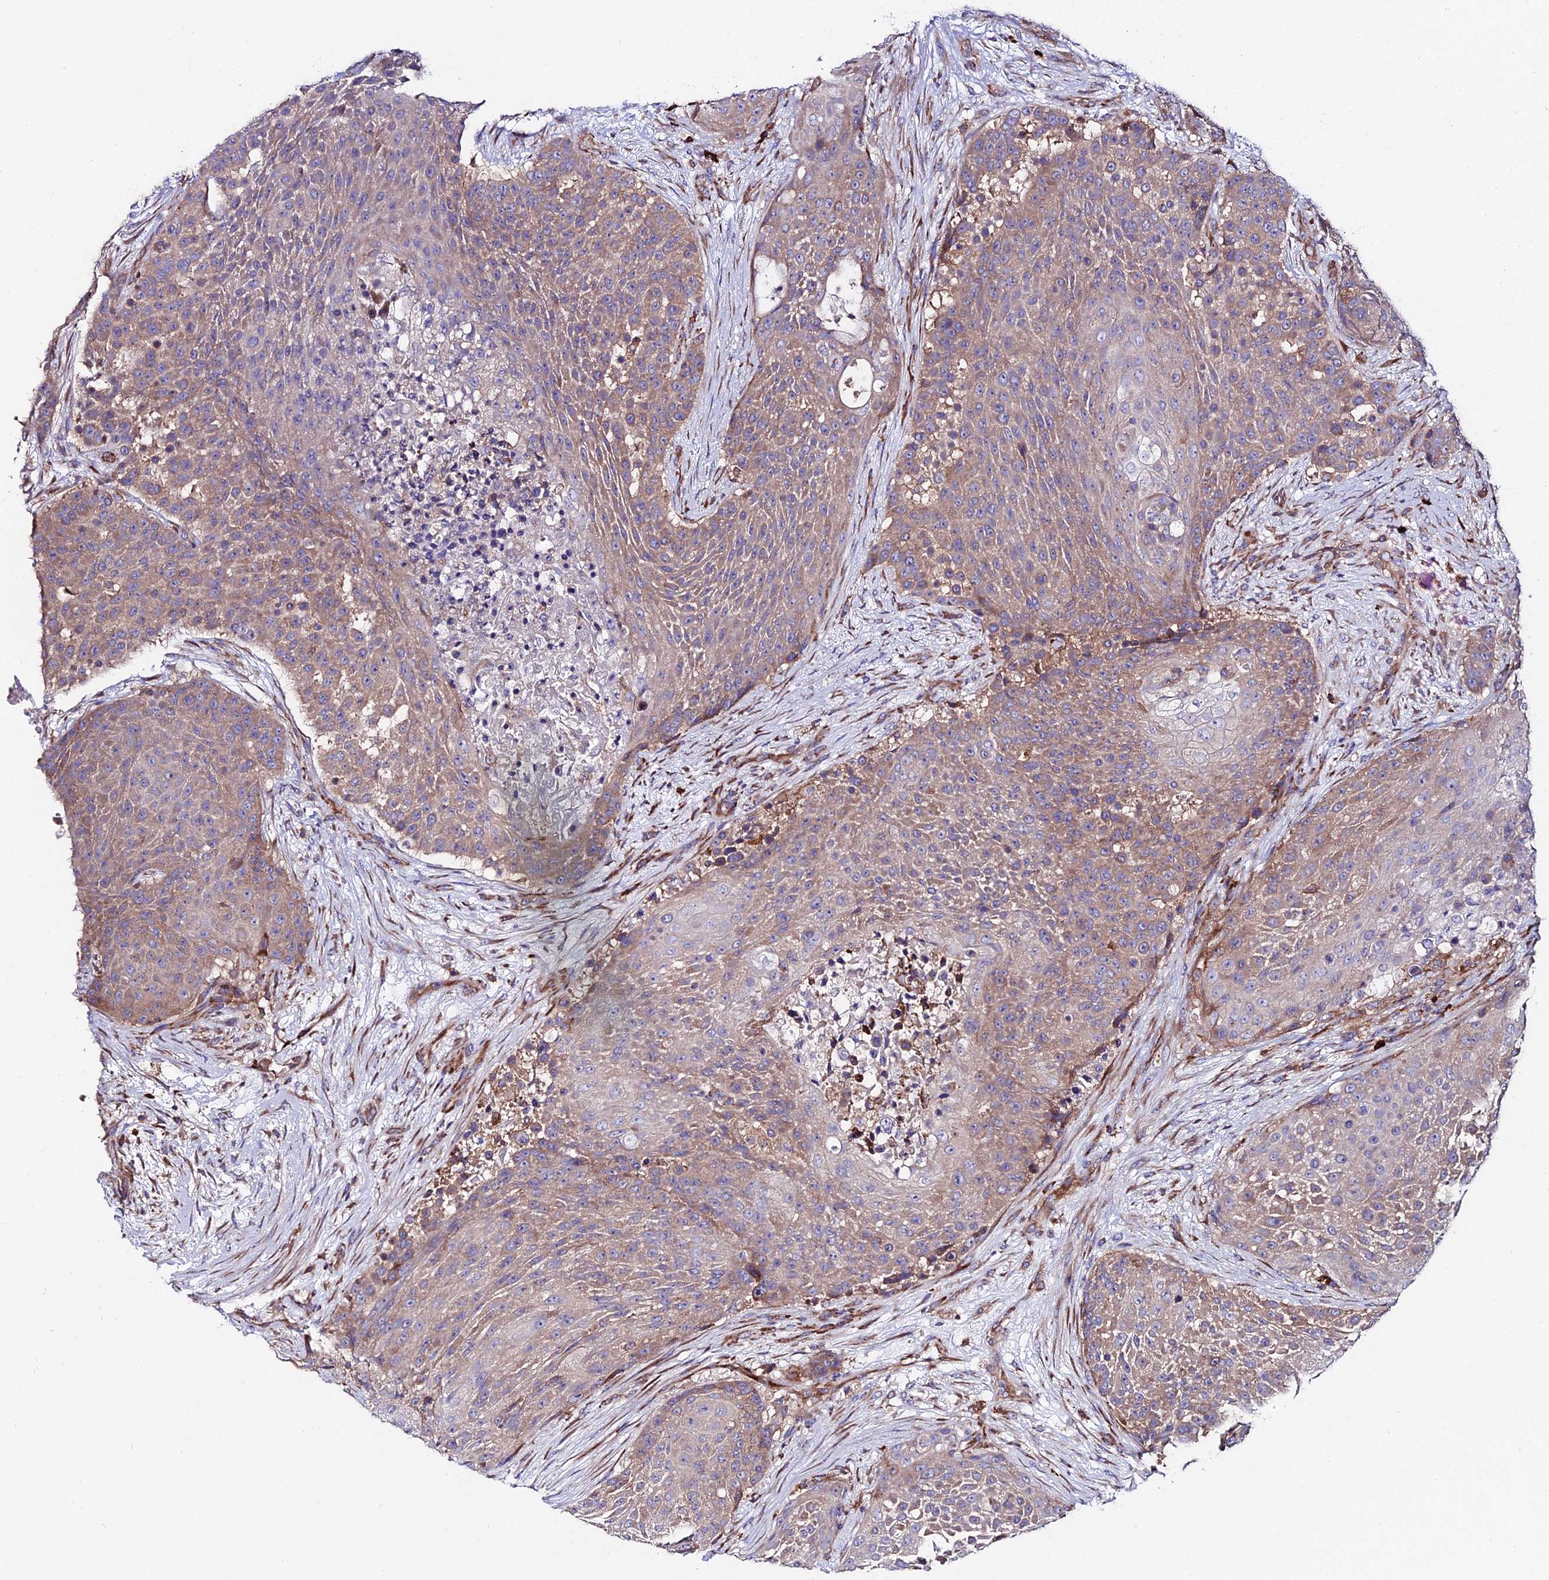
{"staining": {"intensity": "moderate", "quantity": ">75%", "location": "cytoplasmic/membranous"}, "tissue": "urothelial cancer", "cell_type": "Tumor cells", "image_type": "cancer", "snomed": [{"axis": "morphology", "description": "Urothelial carcinoma, High grade"}, {"axis": "topography", "description": "Urinary bladder"}], "caption": "The immunohistochemical stain shows moderate cytoplasmic/membranous staining in tumor cells of urothelial cancer tissue. Using DAB (brown) and hematoxylin (blue) stains, captured at high magnification using brightfield microscopy.", "gene": "EIF3K", "patient": {"sex": "female", "age": 63}}